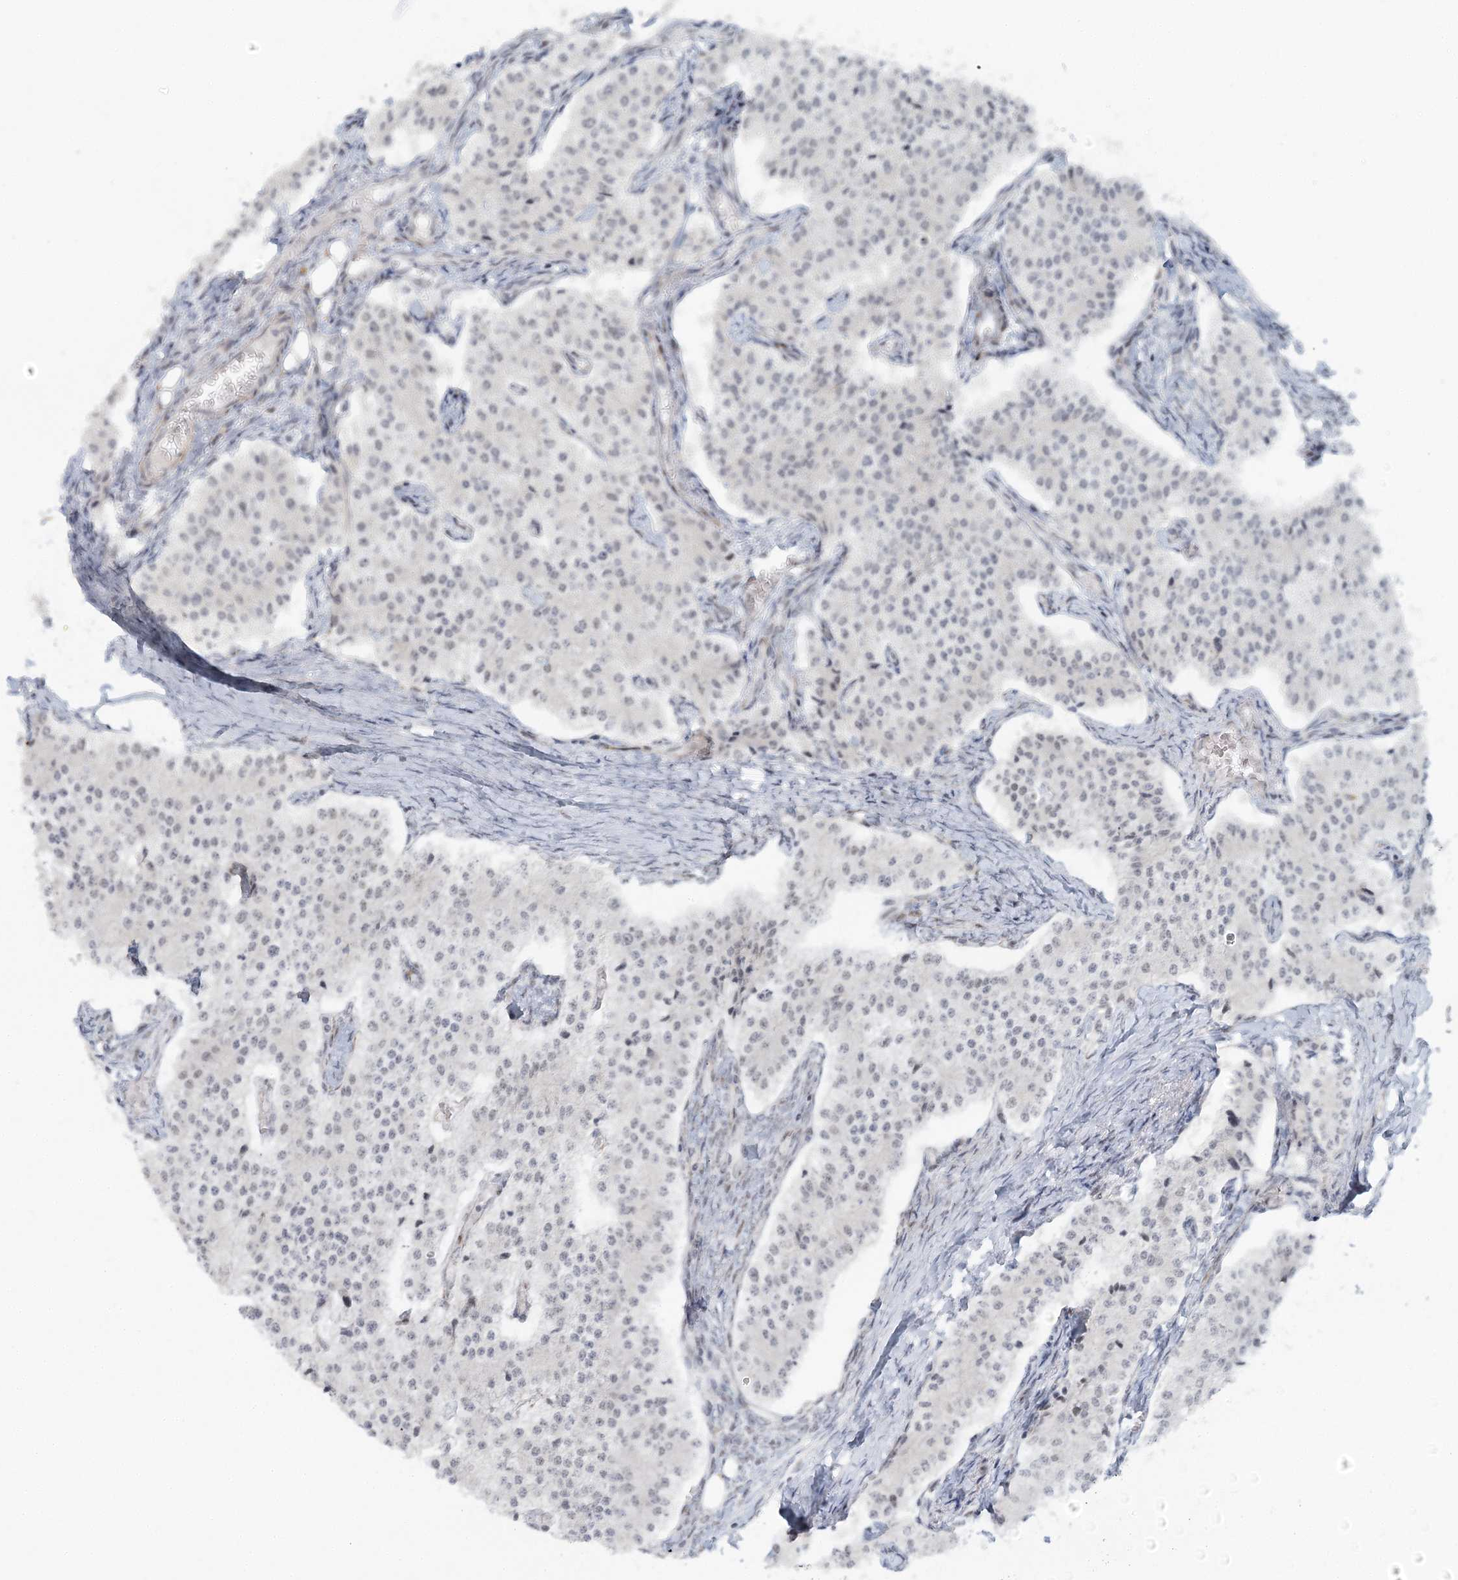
{"staining": {"intensity": "negative", "quantity": "none", "location": "none"}, "tissue": "carcinoid", "cell_type": "Tumor cells", "image_type": "cancer", "snomed": [{"axis": "morphology", "description": "Carcinoid, malignant, NOS"}, {"axis": "topography", "description": "Colon"}], "caption": "An image of human carcinoid is negative for staining in tumor cells.", "gene": "U2SURP", "patient": {"sex": "female", "age": 52}}